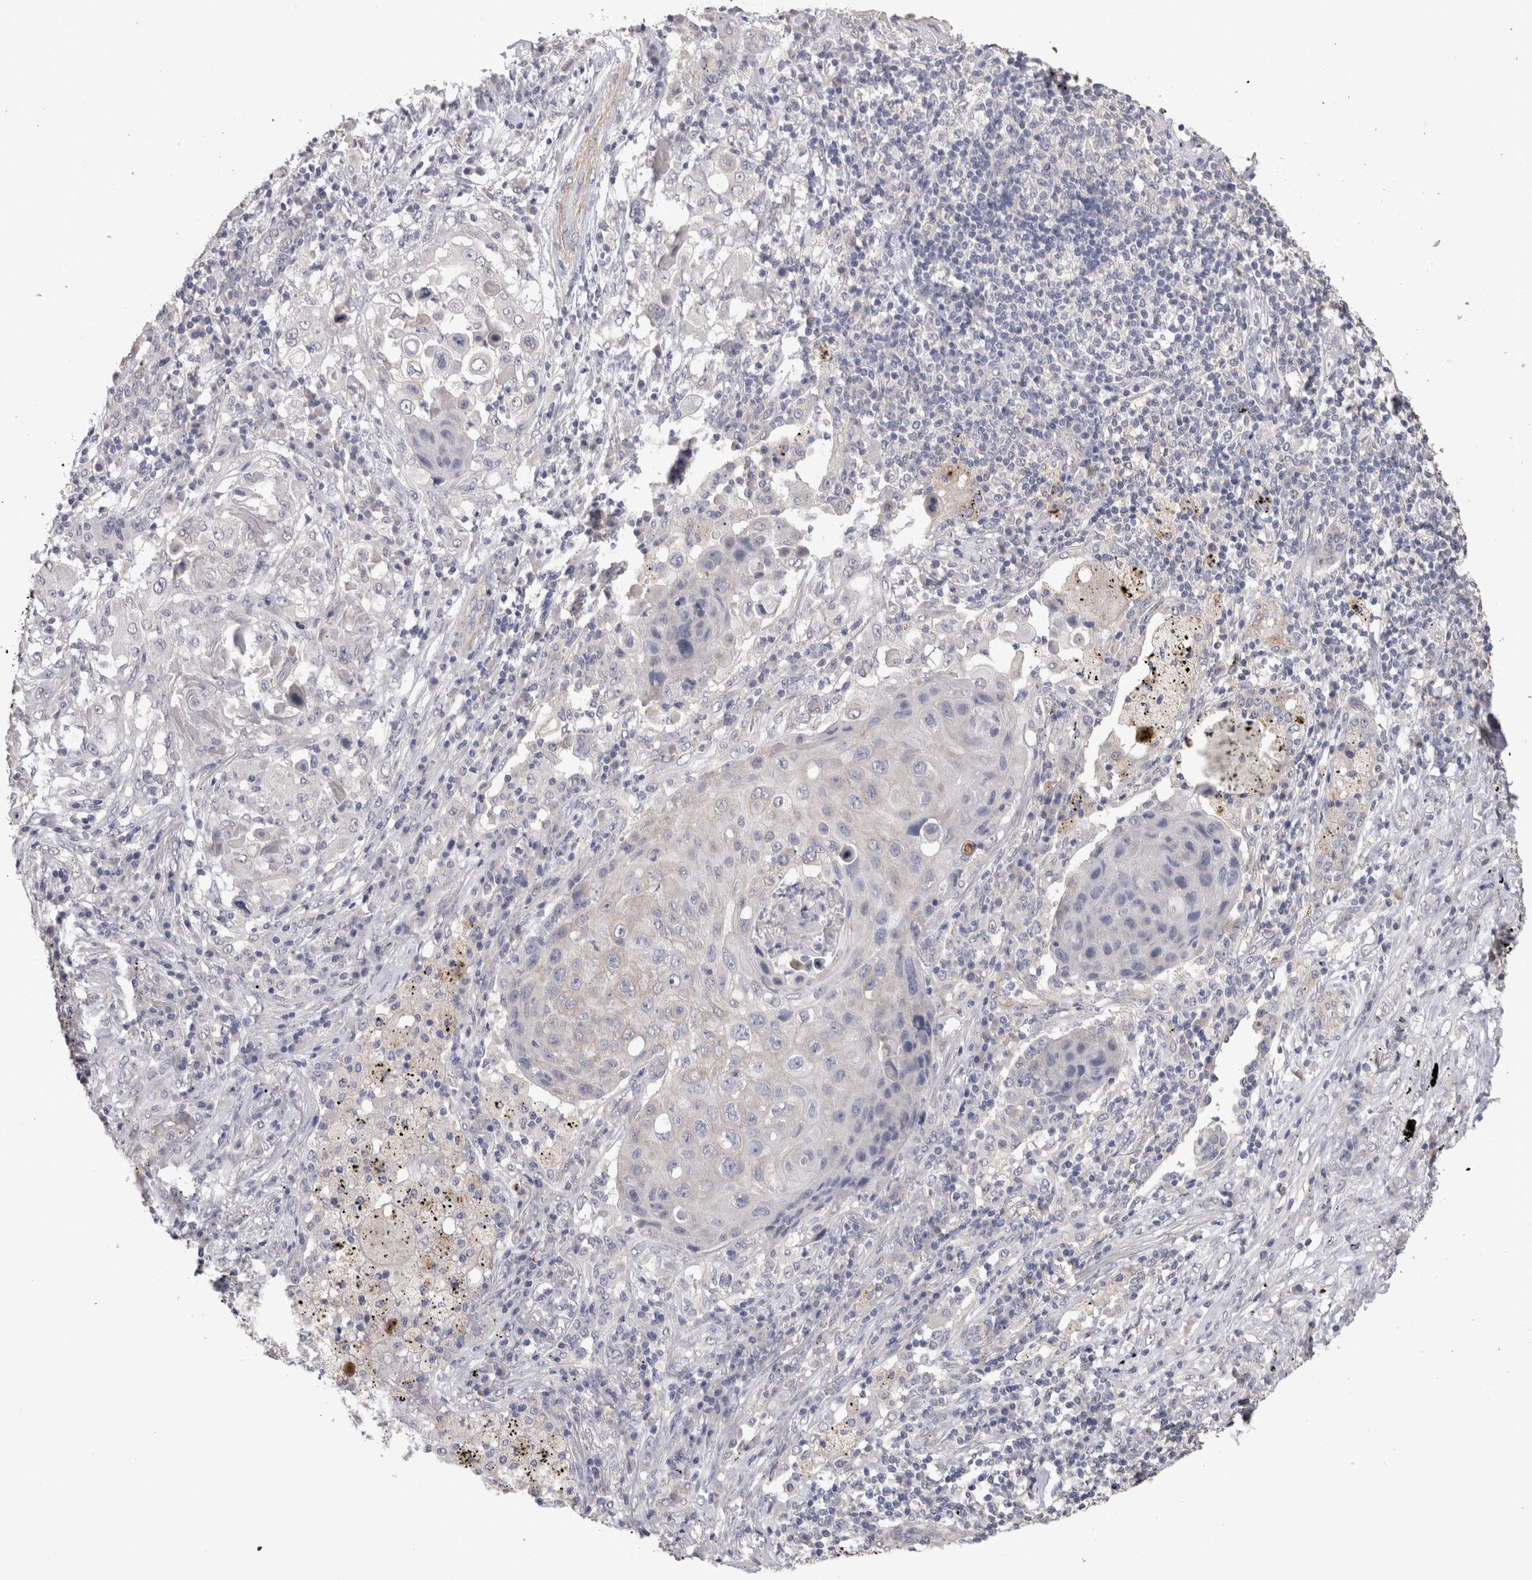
{"staining": {"intensity": "negative", "quantity": "none", "location": "none"}, "tissue": "lung cancer", "cell_type": "Tumor cells", "image_type": "cancer", "snomed": [{"axis": "morphology", "description": "Squamous cell carcinoma, NOS"}, {"axis": "topography", "description": "Lung"}], "caption": "IHC histopathology image of neoplastic tissue: human squamous cell carcinoma (lung) stained with DAB (3,3'-diaminobenzidine) reveals no significant protein expression in tumor cells. (Brightfield microscopy of DAB immunohistochemistry at high magnification).", "gene": "CDH6", "patient": {"sex": "female", "age": 63}}